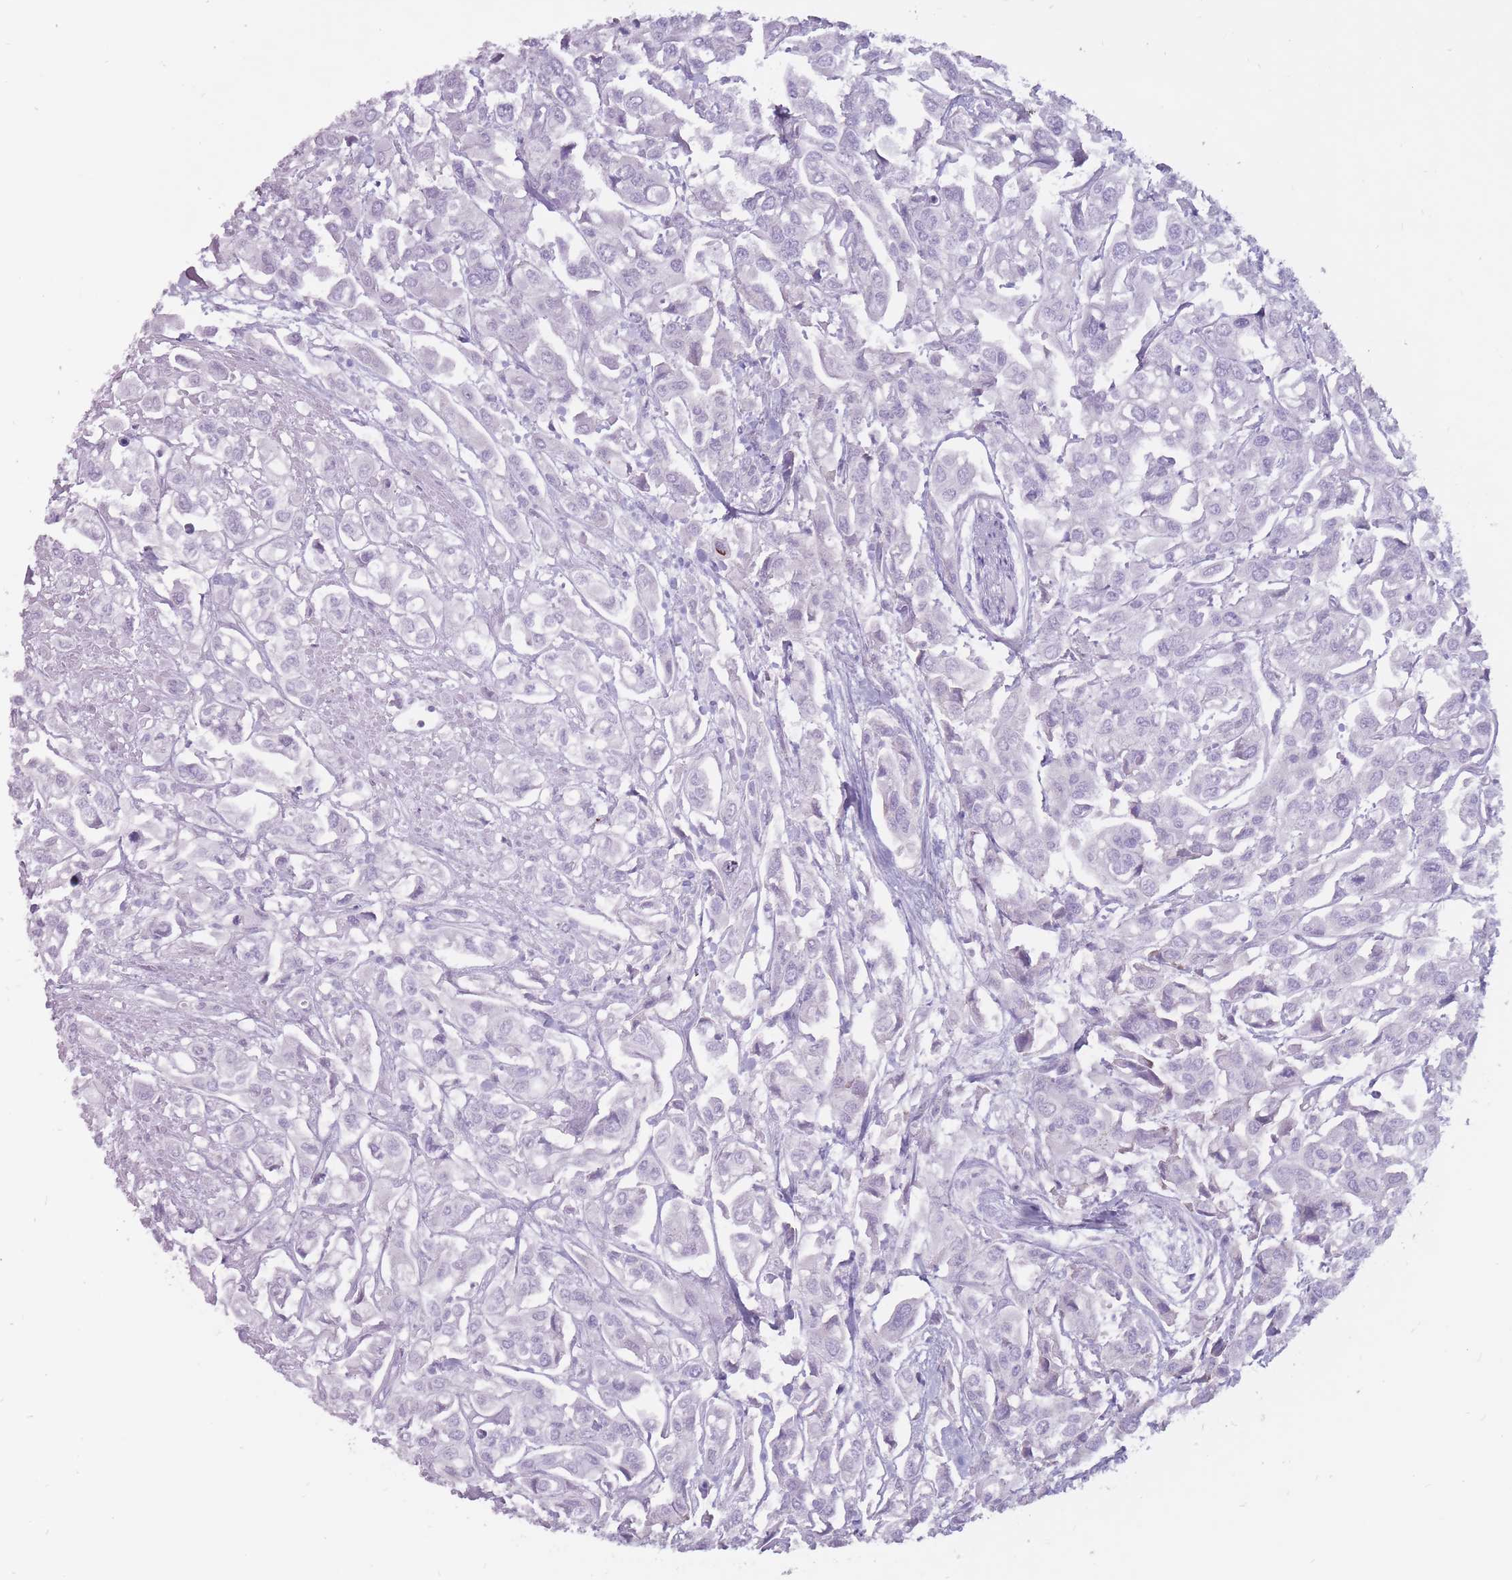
{"staining": {"intensity": "negative", "quantity": "none", "location": "none"}, "tissue": "urothelial cancer", "cell_type": "Tumor cells", "image_type": "cancer", "snomed": [{"axis": "morphology", "description": "Urothelial carcinoma, High grade"}, {"axis": "topography", "description": "Urinary bladder"}], "caption": "Immunohistochemistry photomicrograph of urothelial cancer stained for a protein (brown), which displays no expression in tumor cells.", "gene": "RPL18", "patient": {"sex": "male", "age": 67}}